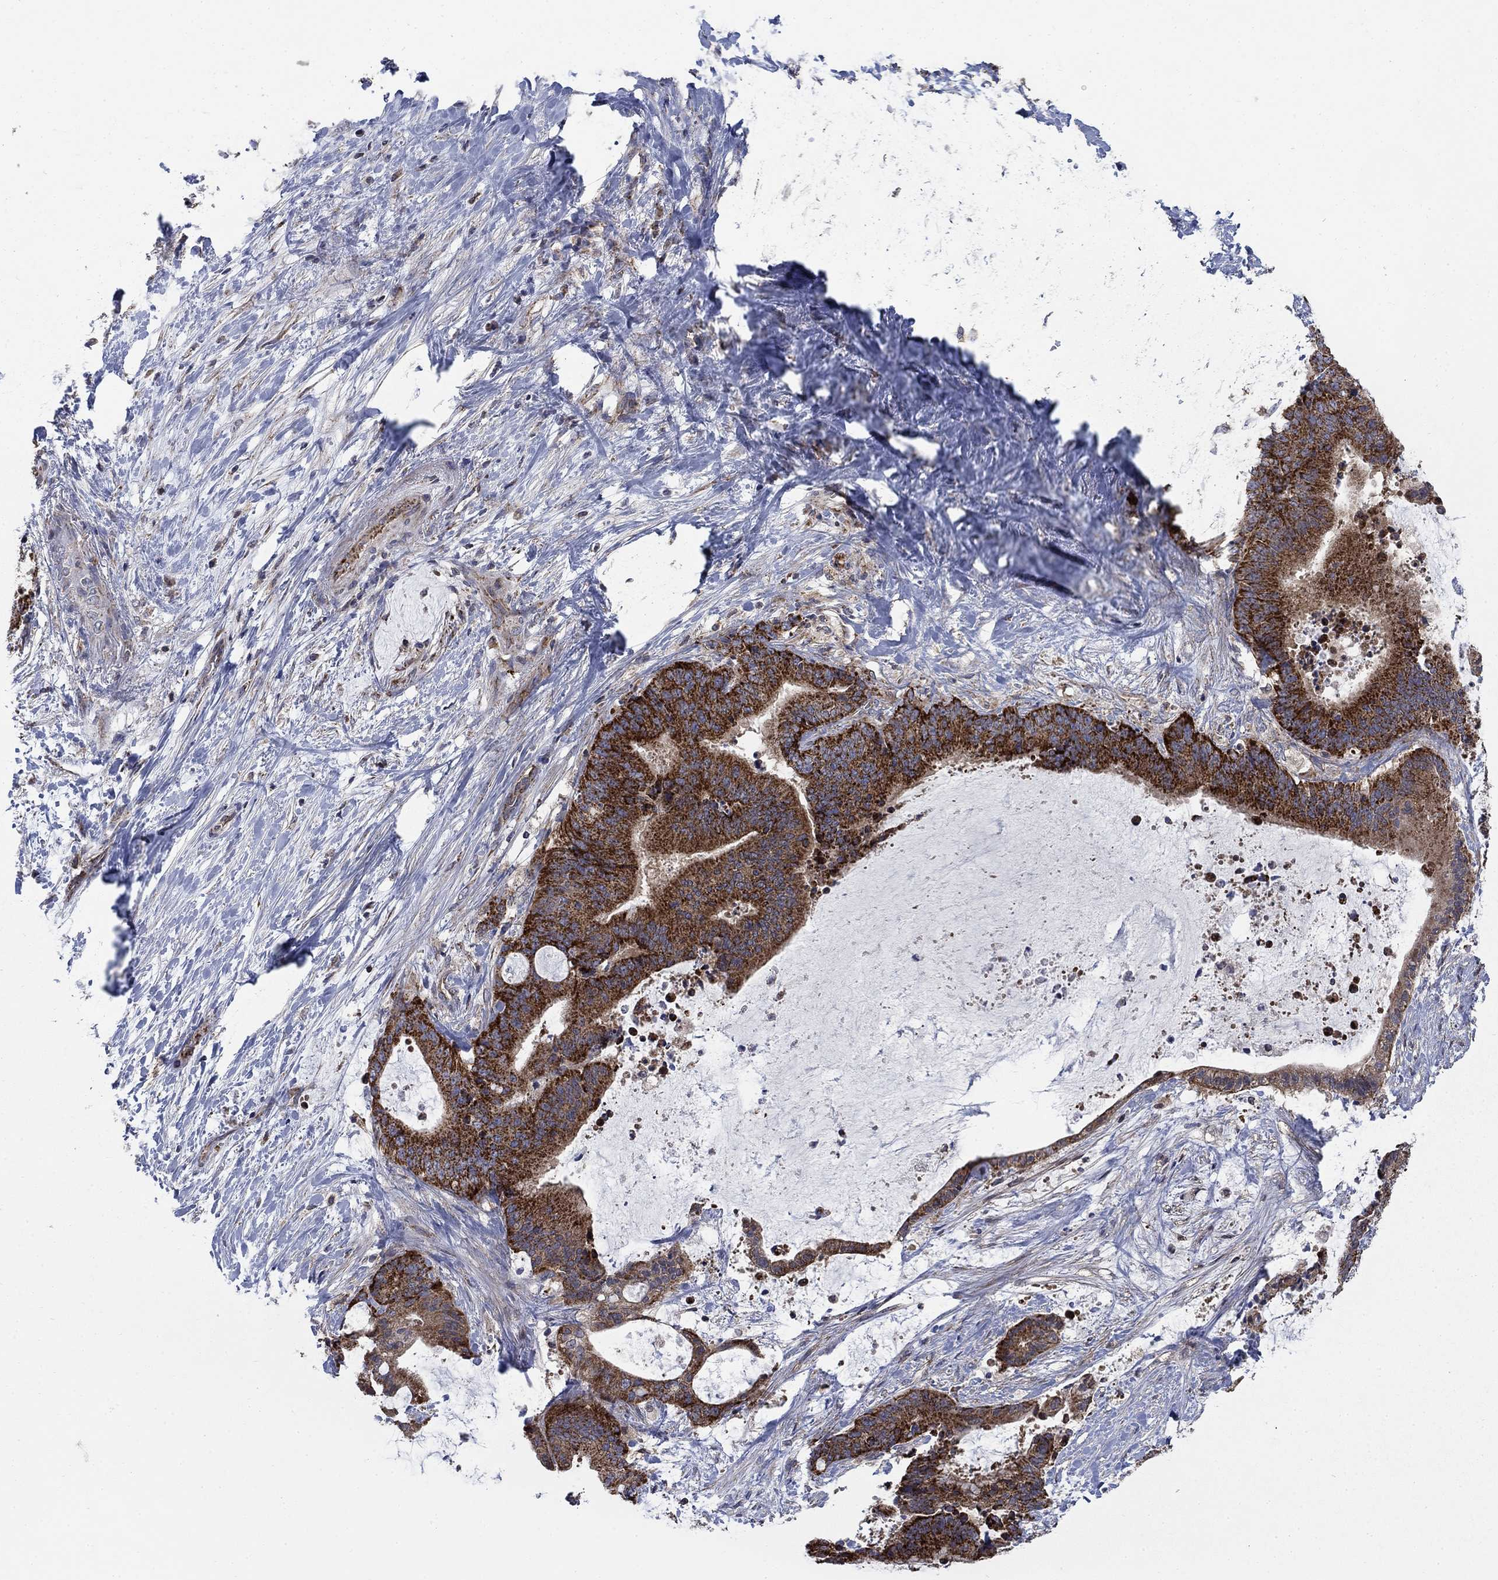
{"staining": {"intensity": "strong", "quantity": ">75%", "location": "cytoplasmic/membranous"}, "tissue": "liver cancer", "cell_type": "Tumor cells", "image_type": "cancer", "snomed": [{"axis": "morphology", "description": "Cholangiocarcinoma"}, {"axis": "topography", "description": "Liver"}], "caption": "The histopathology image shows staining of cholangiocarcinoma (liver), revealing strong cytoplasmic/membranous protein expression (brown color) within tumor cells.", "gene": "NME7", "patient": {"sex": "female", "age": 73}}